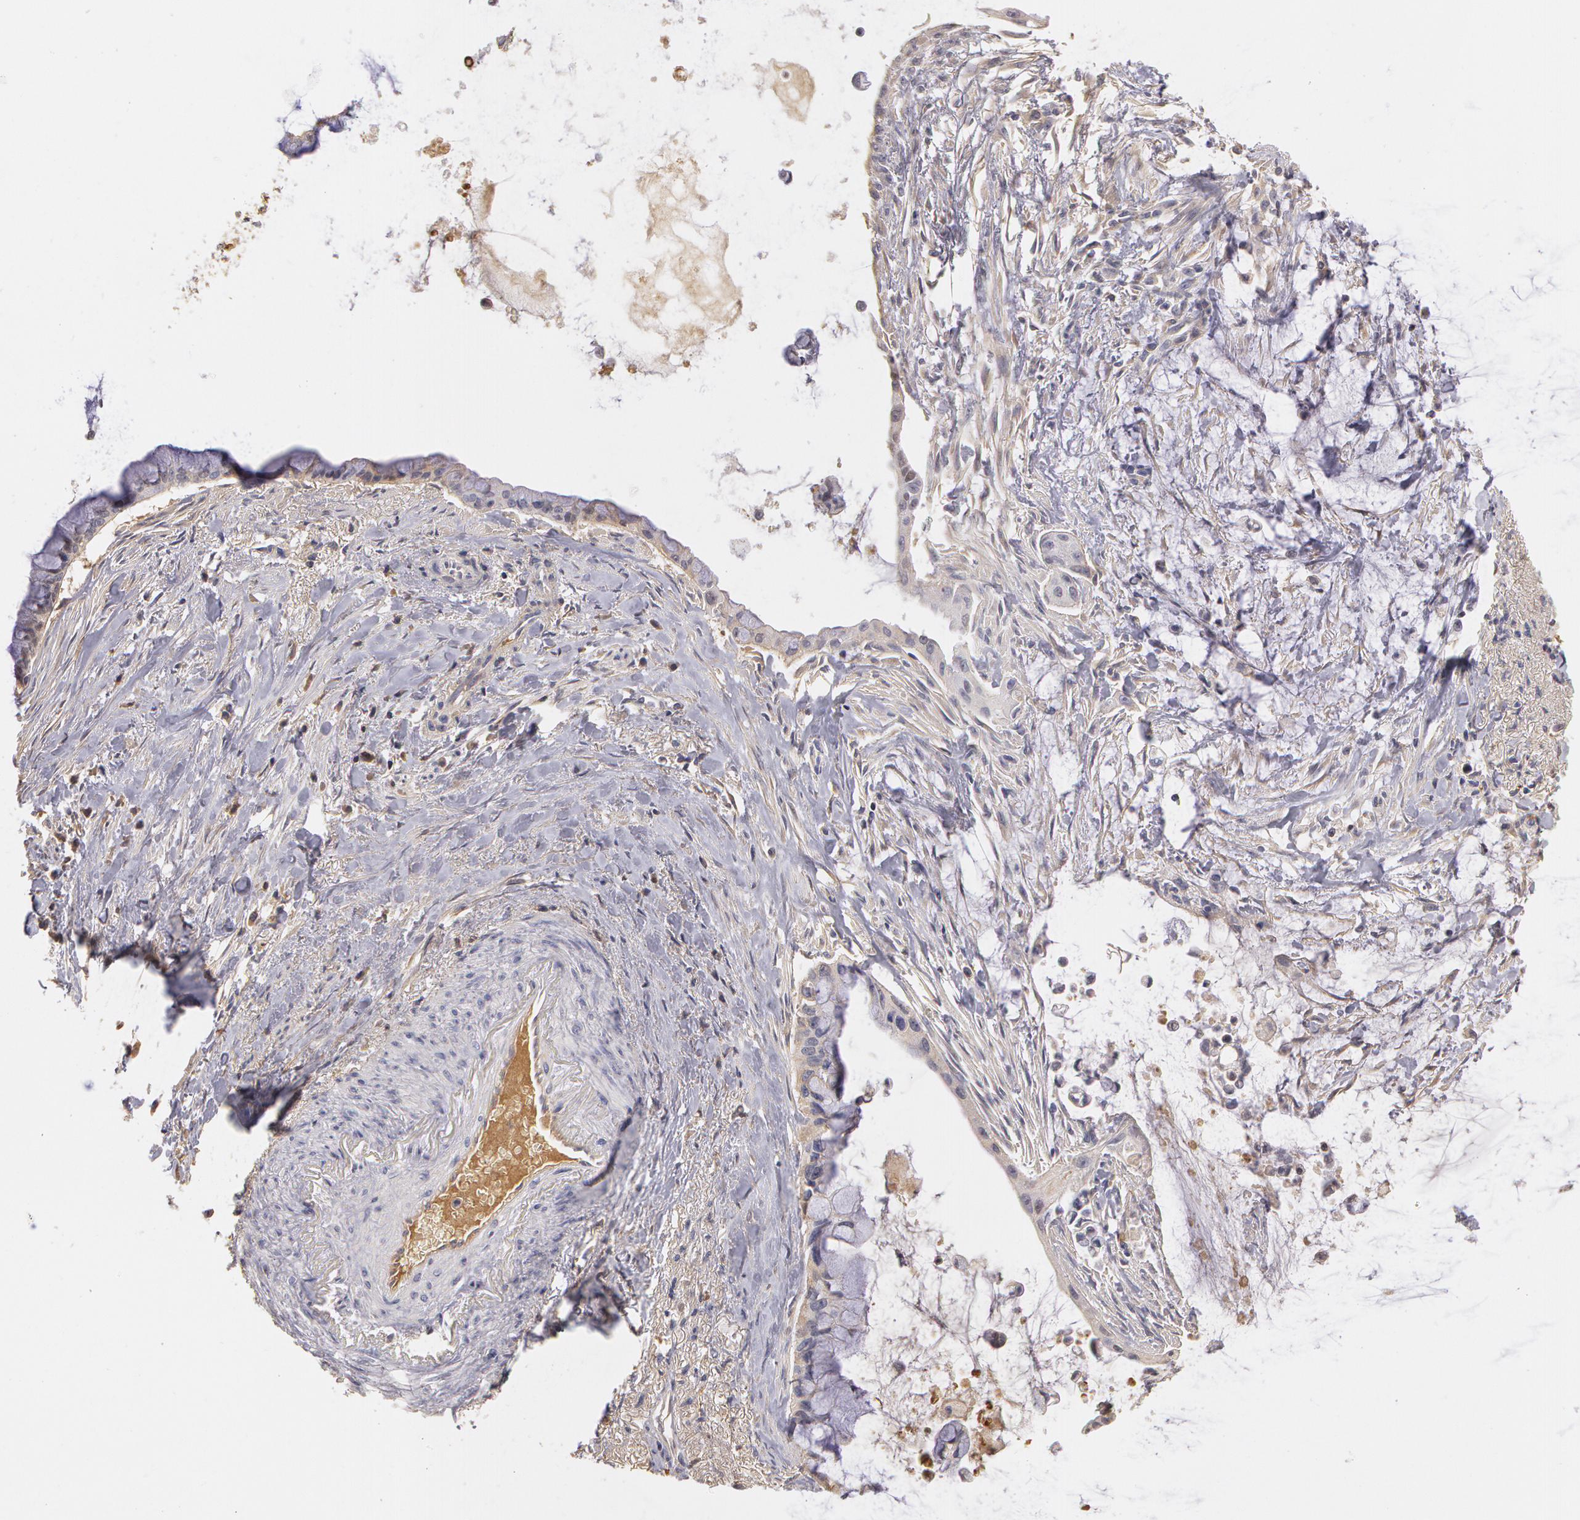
{"staining": {"intensity": "negative", "quantity": "none", "location": "none"}, "tissue": "pancreatic cancer", "cell_type": "Tumor cells", "image_type": "cancer", "snomed": [{"axis": "morphology", "description": "Adenocarcinoma, NOS"}, {"axis": "topography", "description": "Pancreas"}], "caption": "A high-resolution image shows immunohistochemistry (IHC) staining of pancreatic cancer, which displays no significant expression in tumor cells.", "gene": "C1R", "patient": {"sex": "male", "age": 59}}